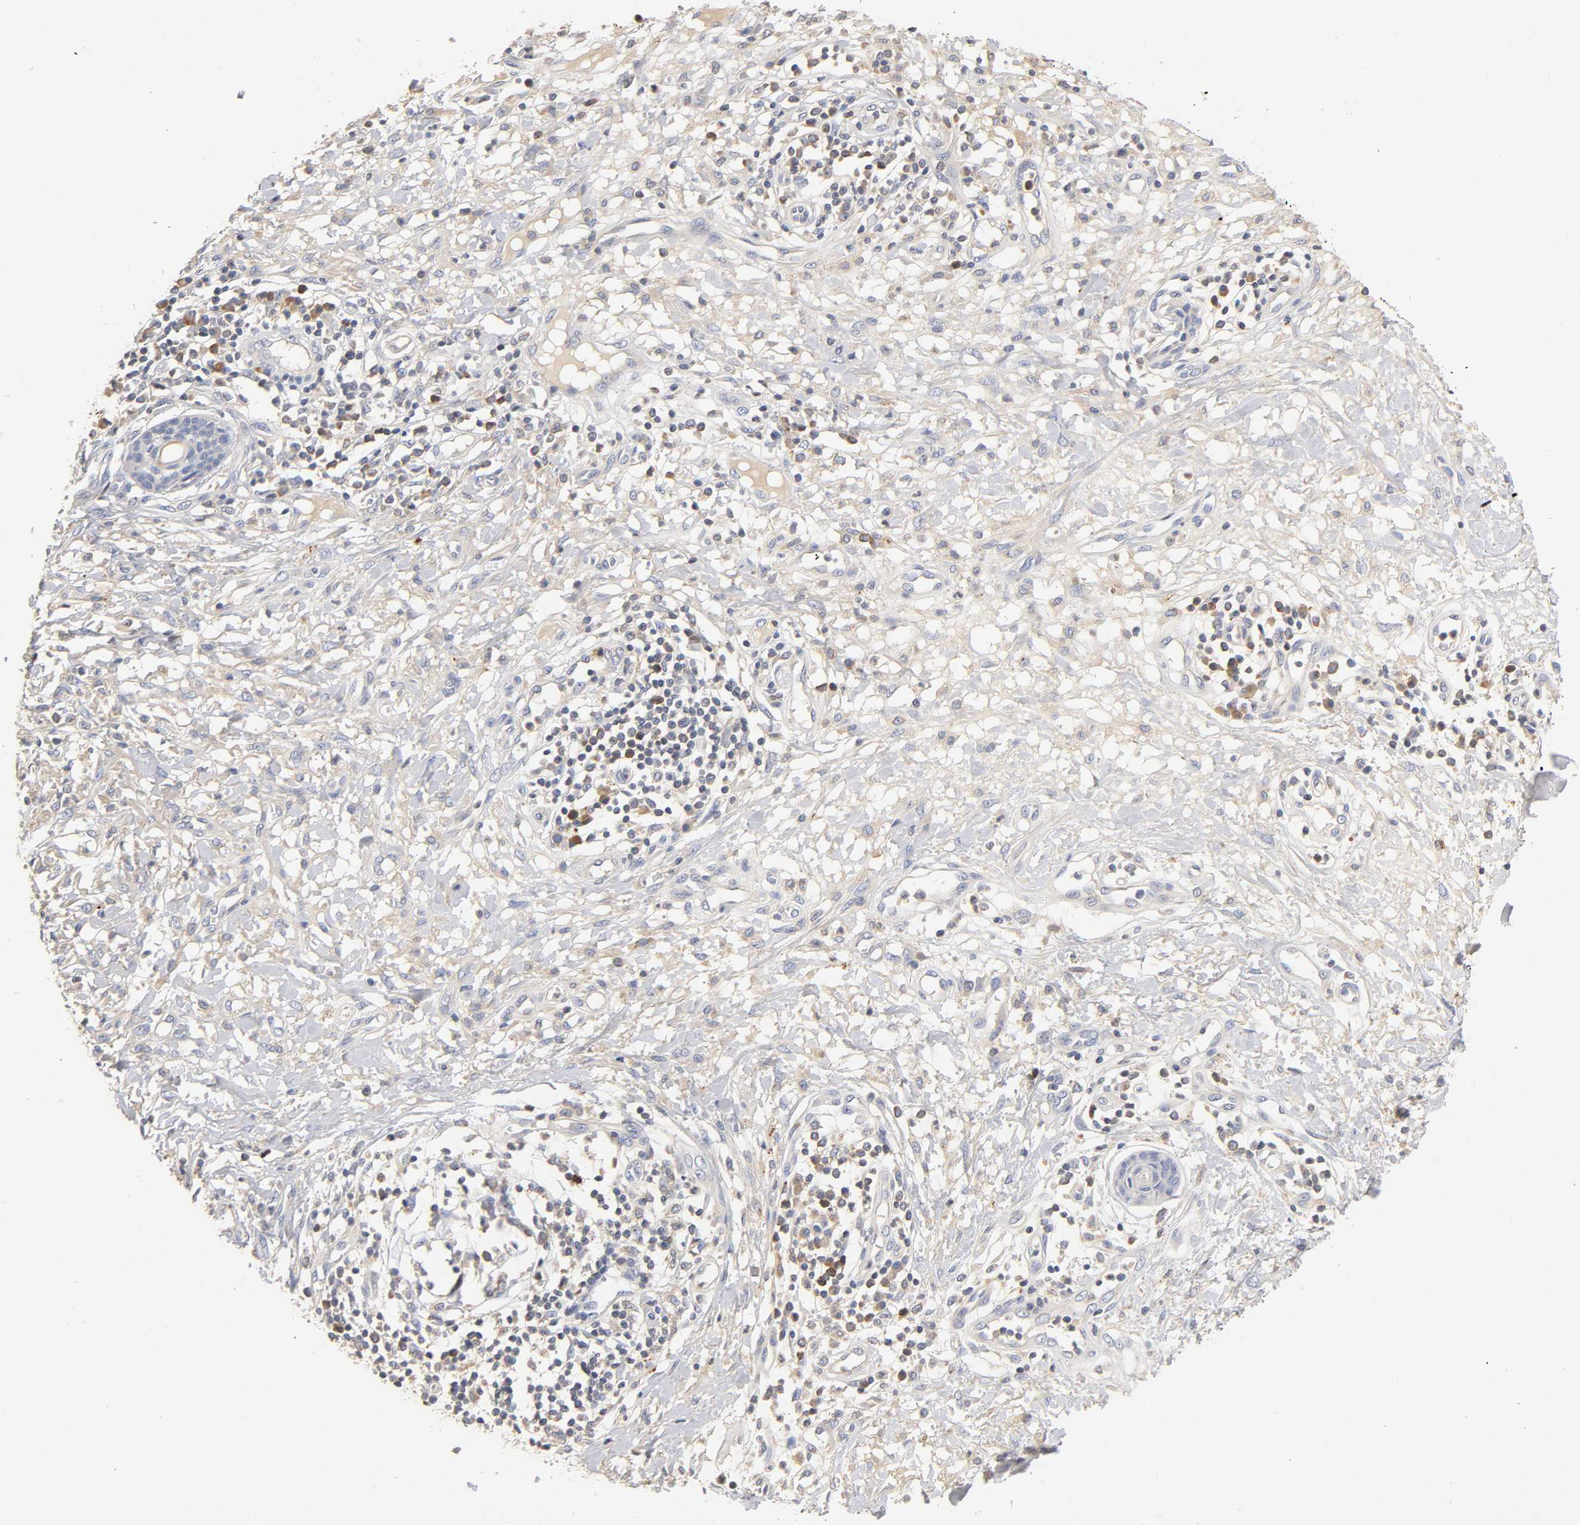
{"staining": {"intensity": "negative", "quantity": "none", "location": "none"}, "tissue": "skin cancer", "cell_type": "Tumor cells", "image_type": "cancer", "snomed": [{"axis": "morphology", "description": "Squamous cell carcinoma, NOS"}, {"axis": "topography", "description": "Skin"}], "caption": "DAB immunohistochemical staining of human skin cancer shows no significant expression in tumor cells. Brightfield microscopy of IHC stained with DAB (brown) and hematoxylin (blue), captured at high magnification.", "gene": "RHOA", "patient": {"sex": "female", "age": 78}}